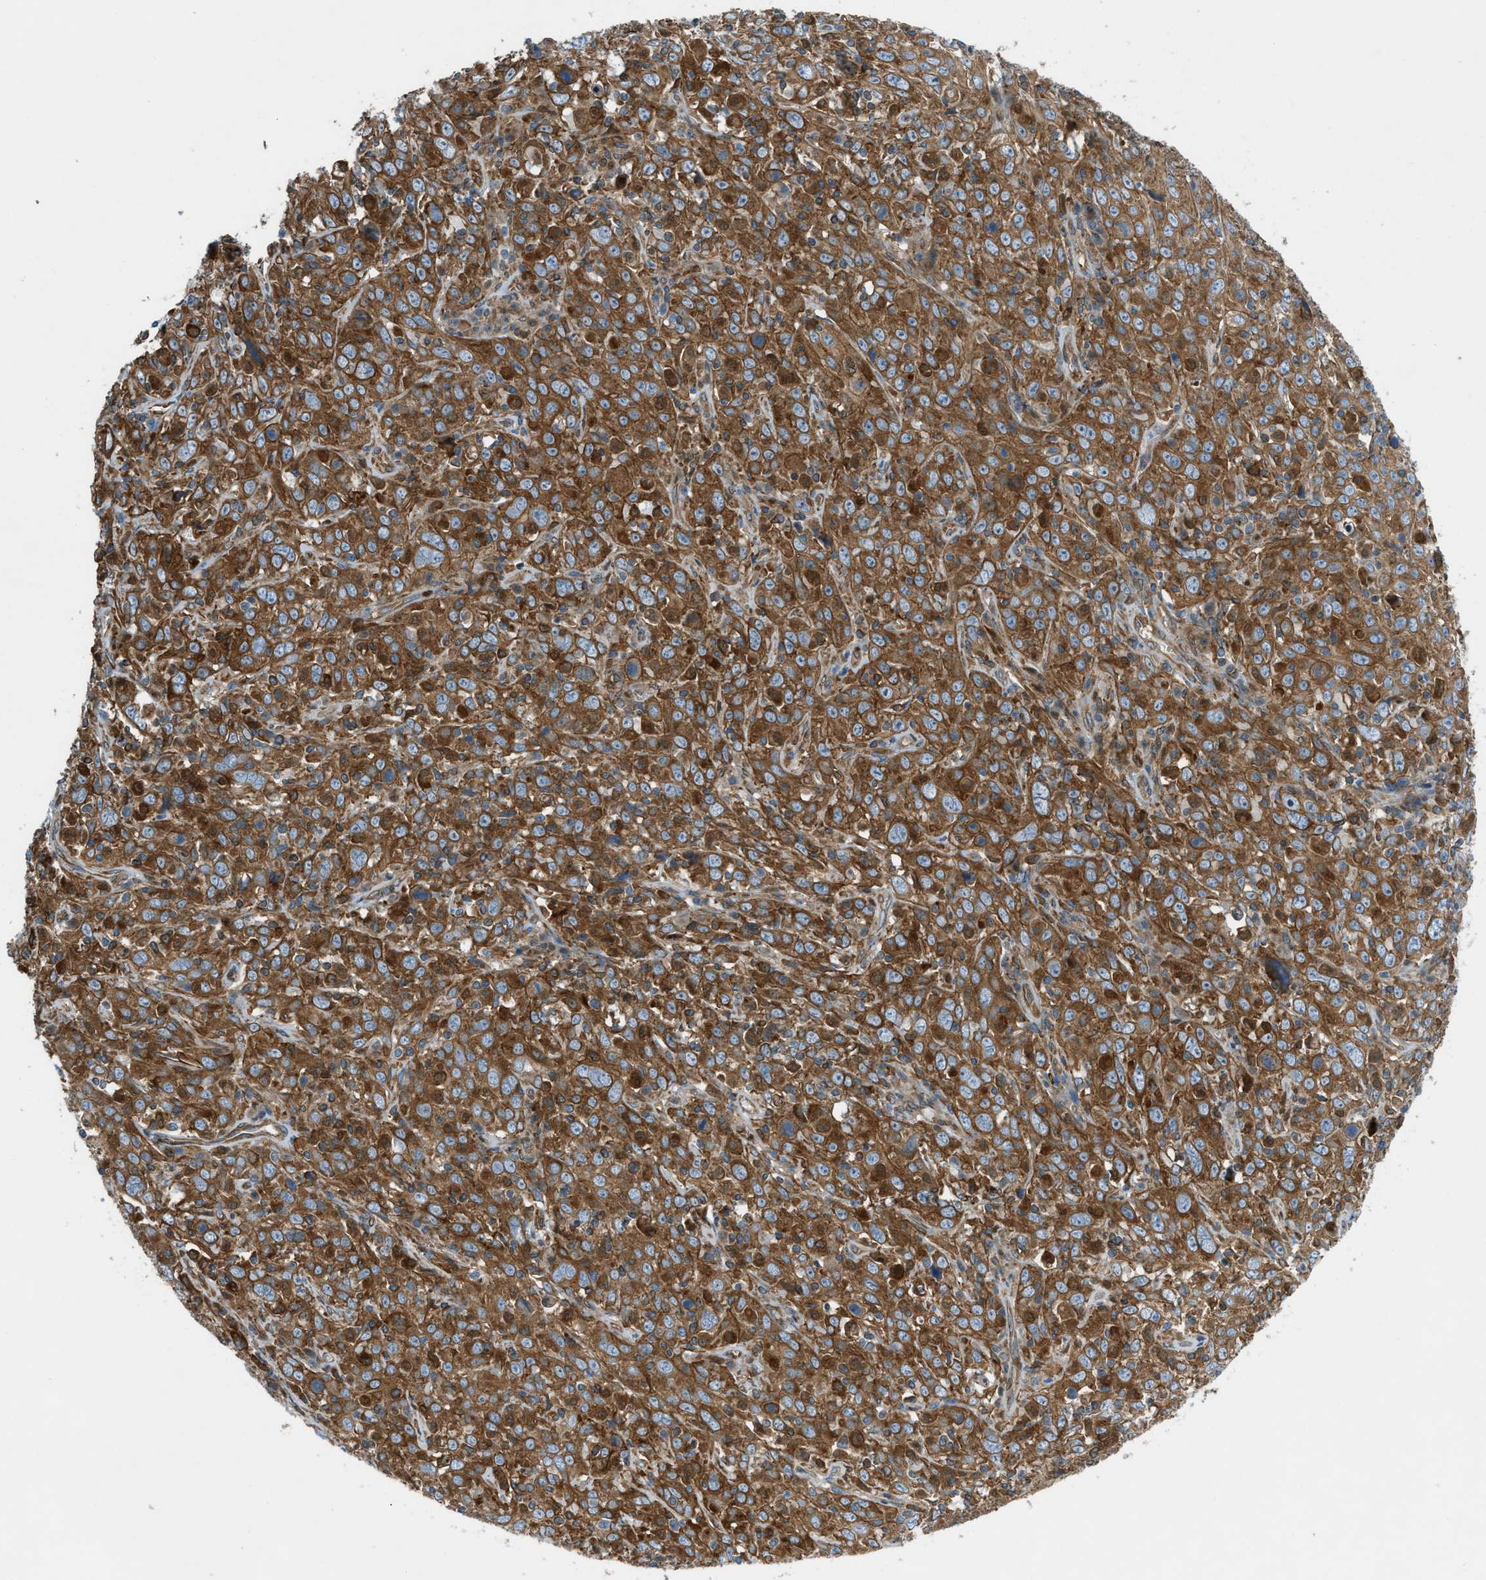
{"staining": {"intensity": "strong", "quantity": ">75%", "location": "cytoplasmic/membranous"}, "tissue": "cervical cancer", "cell_type": "Tumor cells", "image_type": "cancer", "snomed": [{"axis": "morphology", "description": "Squamous cell carcinoma, NOS"}, {"axis": "topography", "description": "Cervix"}], "caption": "Approximately >75% of tumor cells in cervical squamous cell carcinoma demonstrate strong cytoplasmic/membranous protein expression as visualized by brown immunohistochemical staining.", "gene": "DMAC1", "patient": {"sex": "female", "age": 46}}